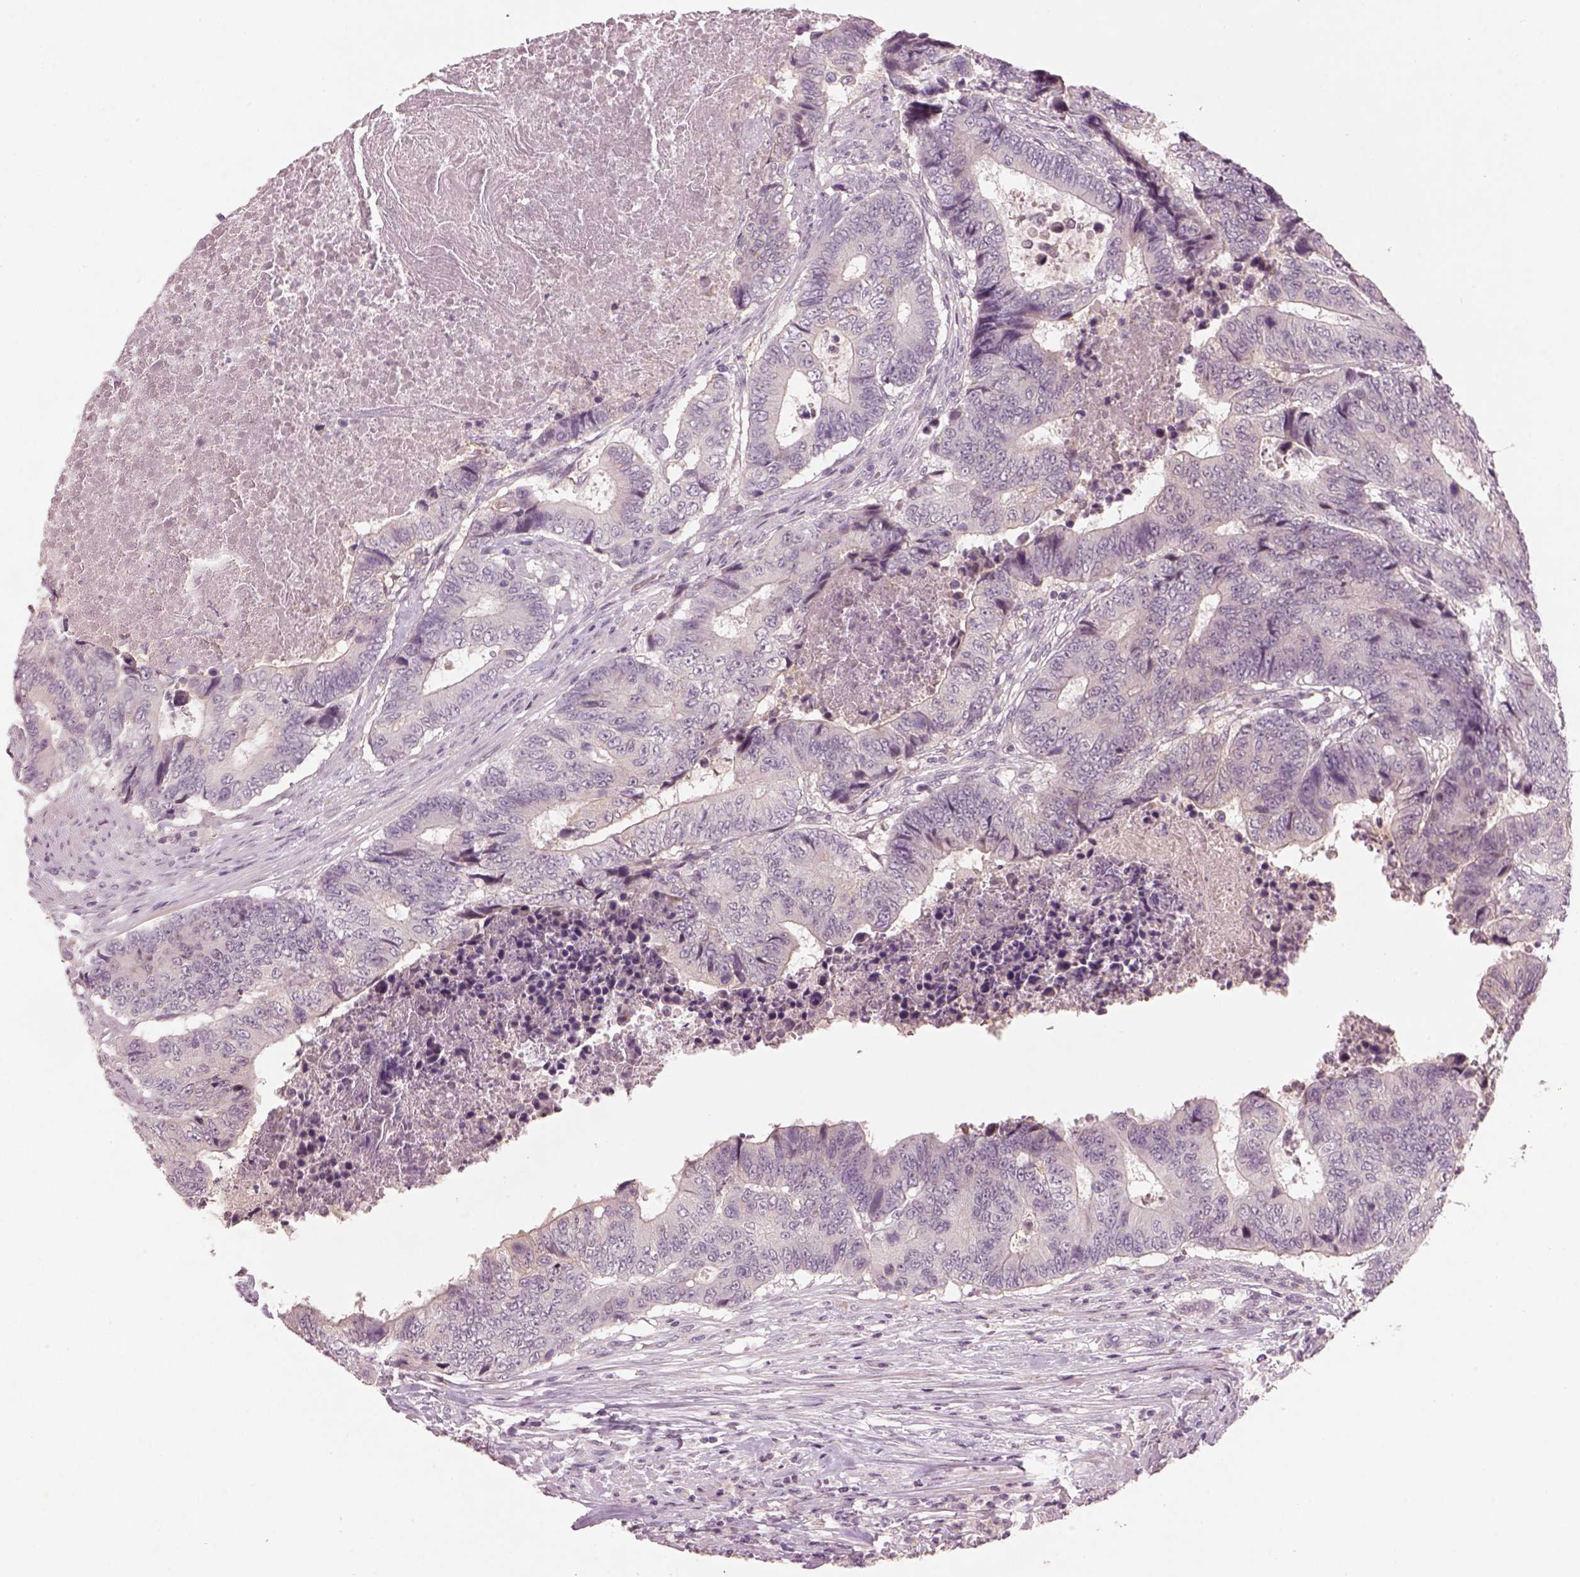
{"staining": {"intensity": "negative", "quantity": "none", "location": "none"}, "tissue": "colorectal cancer", "cell_type": "Tumor cells", "image_type": "cancer", "snomed": [{"axis": "morphology", "description": "Adenocarcinoma, NOS"}, {"axis": "topography", "description": "Colon"}], "caption": "This is an IHC micrograph of colorectal cancer. There is no expression in tumor cells.", "gene": "GDNF", "patient": {"sex": "female", "age": 48}}